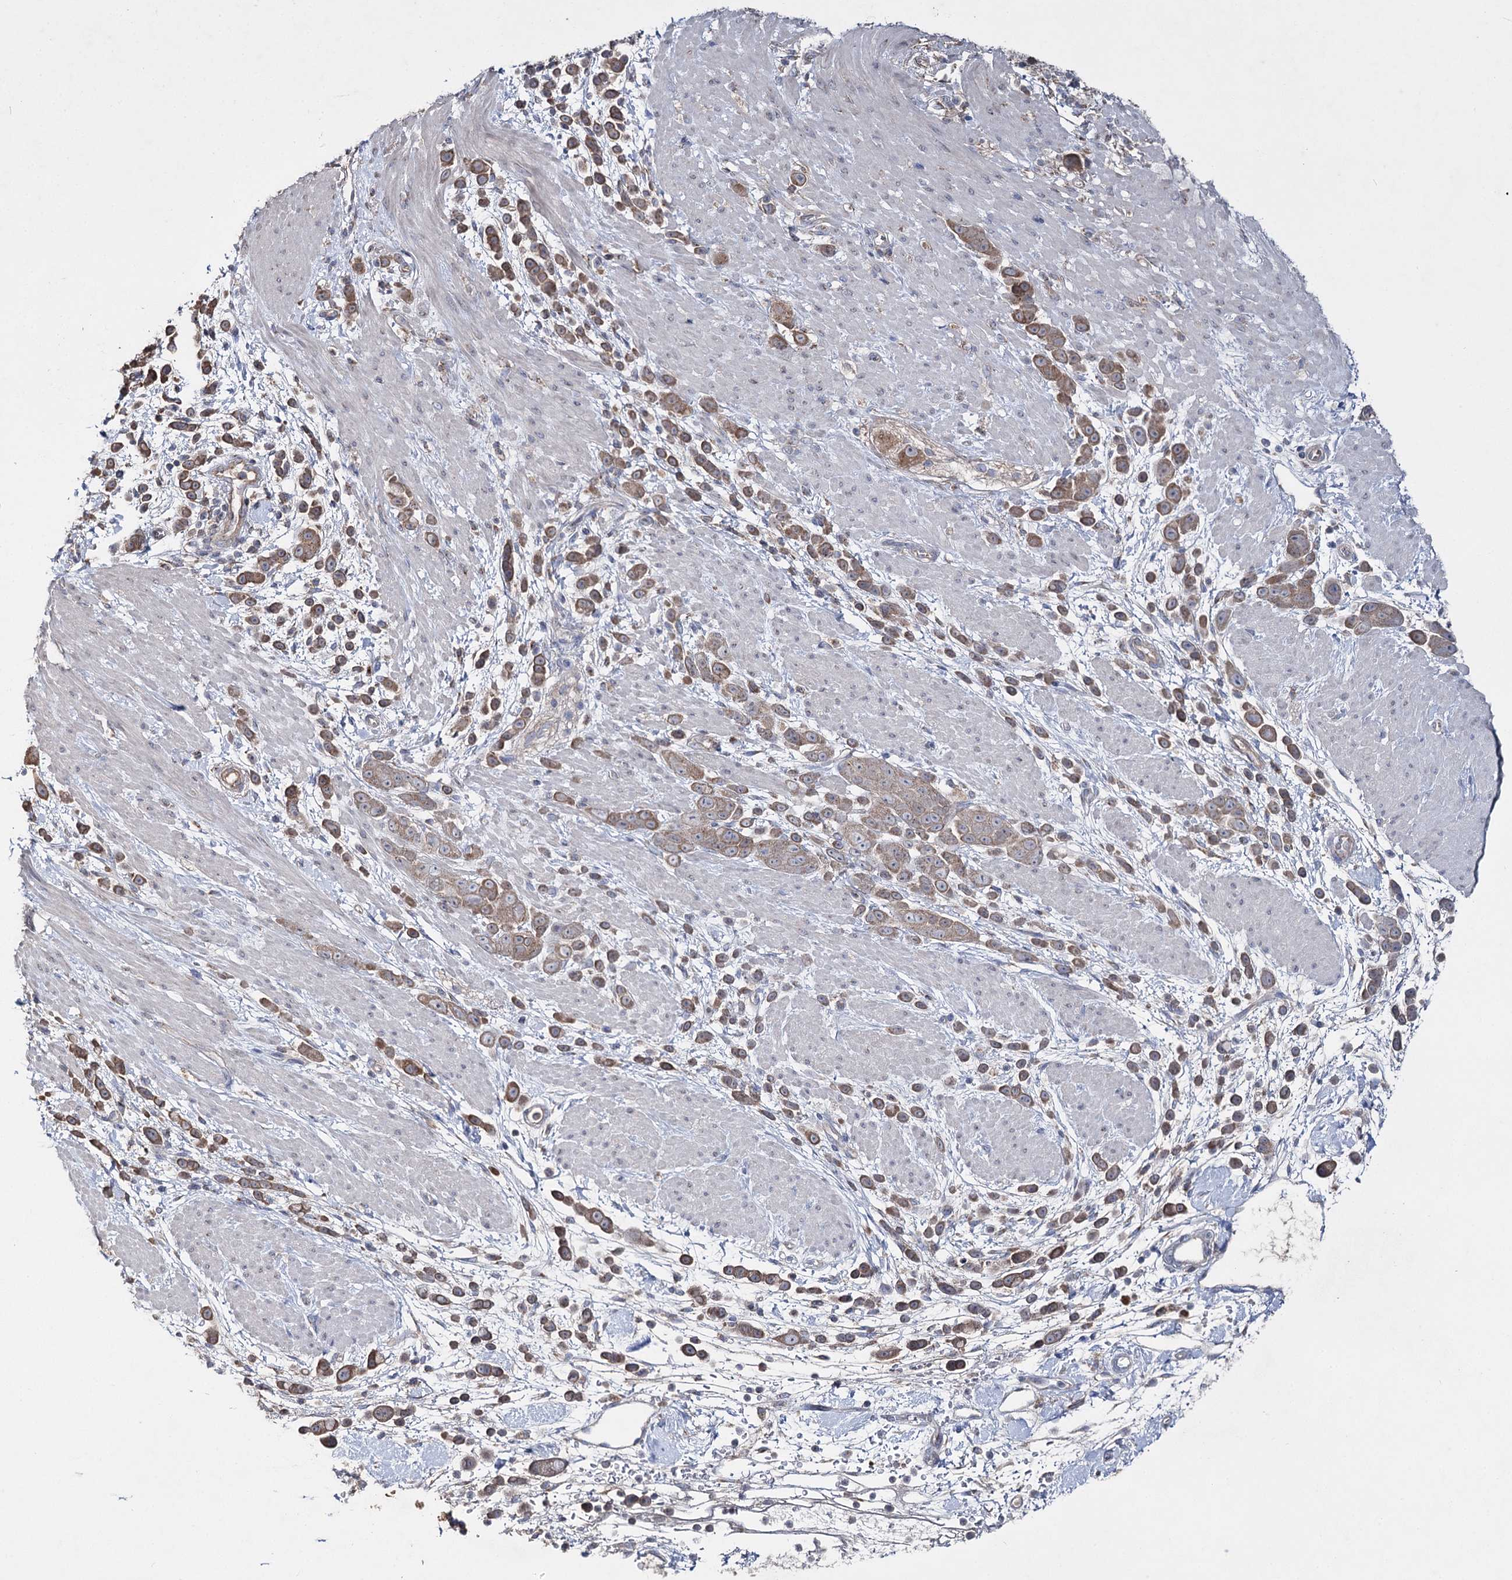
{"staining": {"intensity": "moderate", "quantity": ">75%", "location": "cytoplasmic/membranous"}, "tissue": "pancreatic cancer", "cell_type": "Tumor cells", "image_type": "cancer", "snomed": [{"axis": "morphology", "description": "Normal tissue, NOS"}, {"axis": "morphology", "description": "Adenocarcinoma, NOS"}, {"axis": "topography", "description": "Pancreas"}], "caption": "Moderate cytoplasmic/membranous protein positivity is seen in about >75% of tumor cells in pancreatic cancer (adenocarcinoma).", "gene": "IL1RAP", "patient": {"sex": "female", "age": 64}}